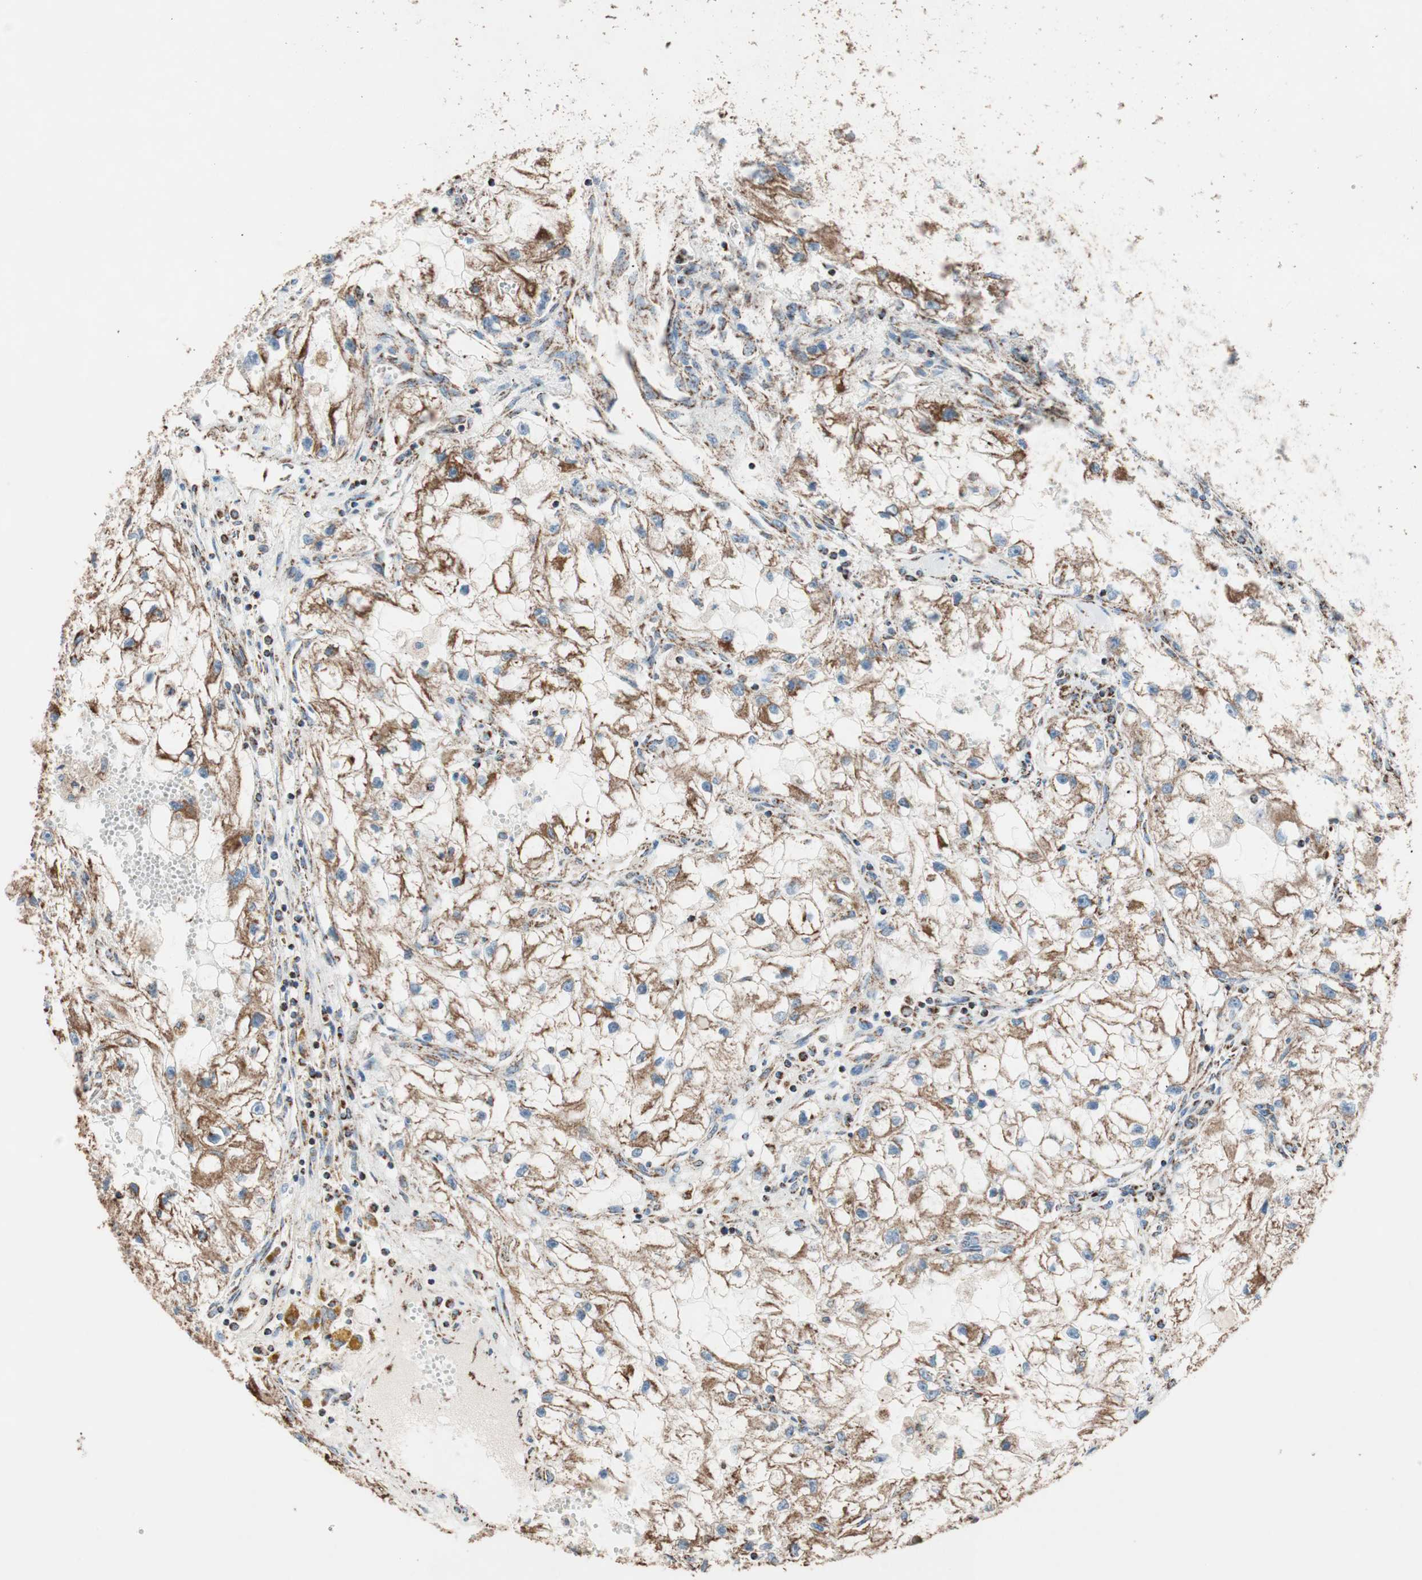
{"staining": {"intensity": "moderate", "quantity": ">75%", "location": "cytoplasmic/membranous"}, "tissue": "renal cancer", "cell_type": "Tumor cells", "image_type": "cancer", "snomed": [{"axis": "morphology", "description": "Adenocarcinoma, NOS"}, {"axis": "topography", "description": "Kidney"}], "caption": "Immunohistochemical staining of human adenocarcinoma (renal) displays medium levels of moderate cytoplasmic/membranous staining in about >75% of tumor cells. (DAB IHC, brown staining for protein, blue staining for nuclei).", "gene": "PCSK4", "patient": {"sex": "female", "age": 70}}